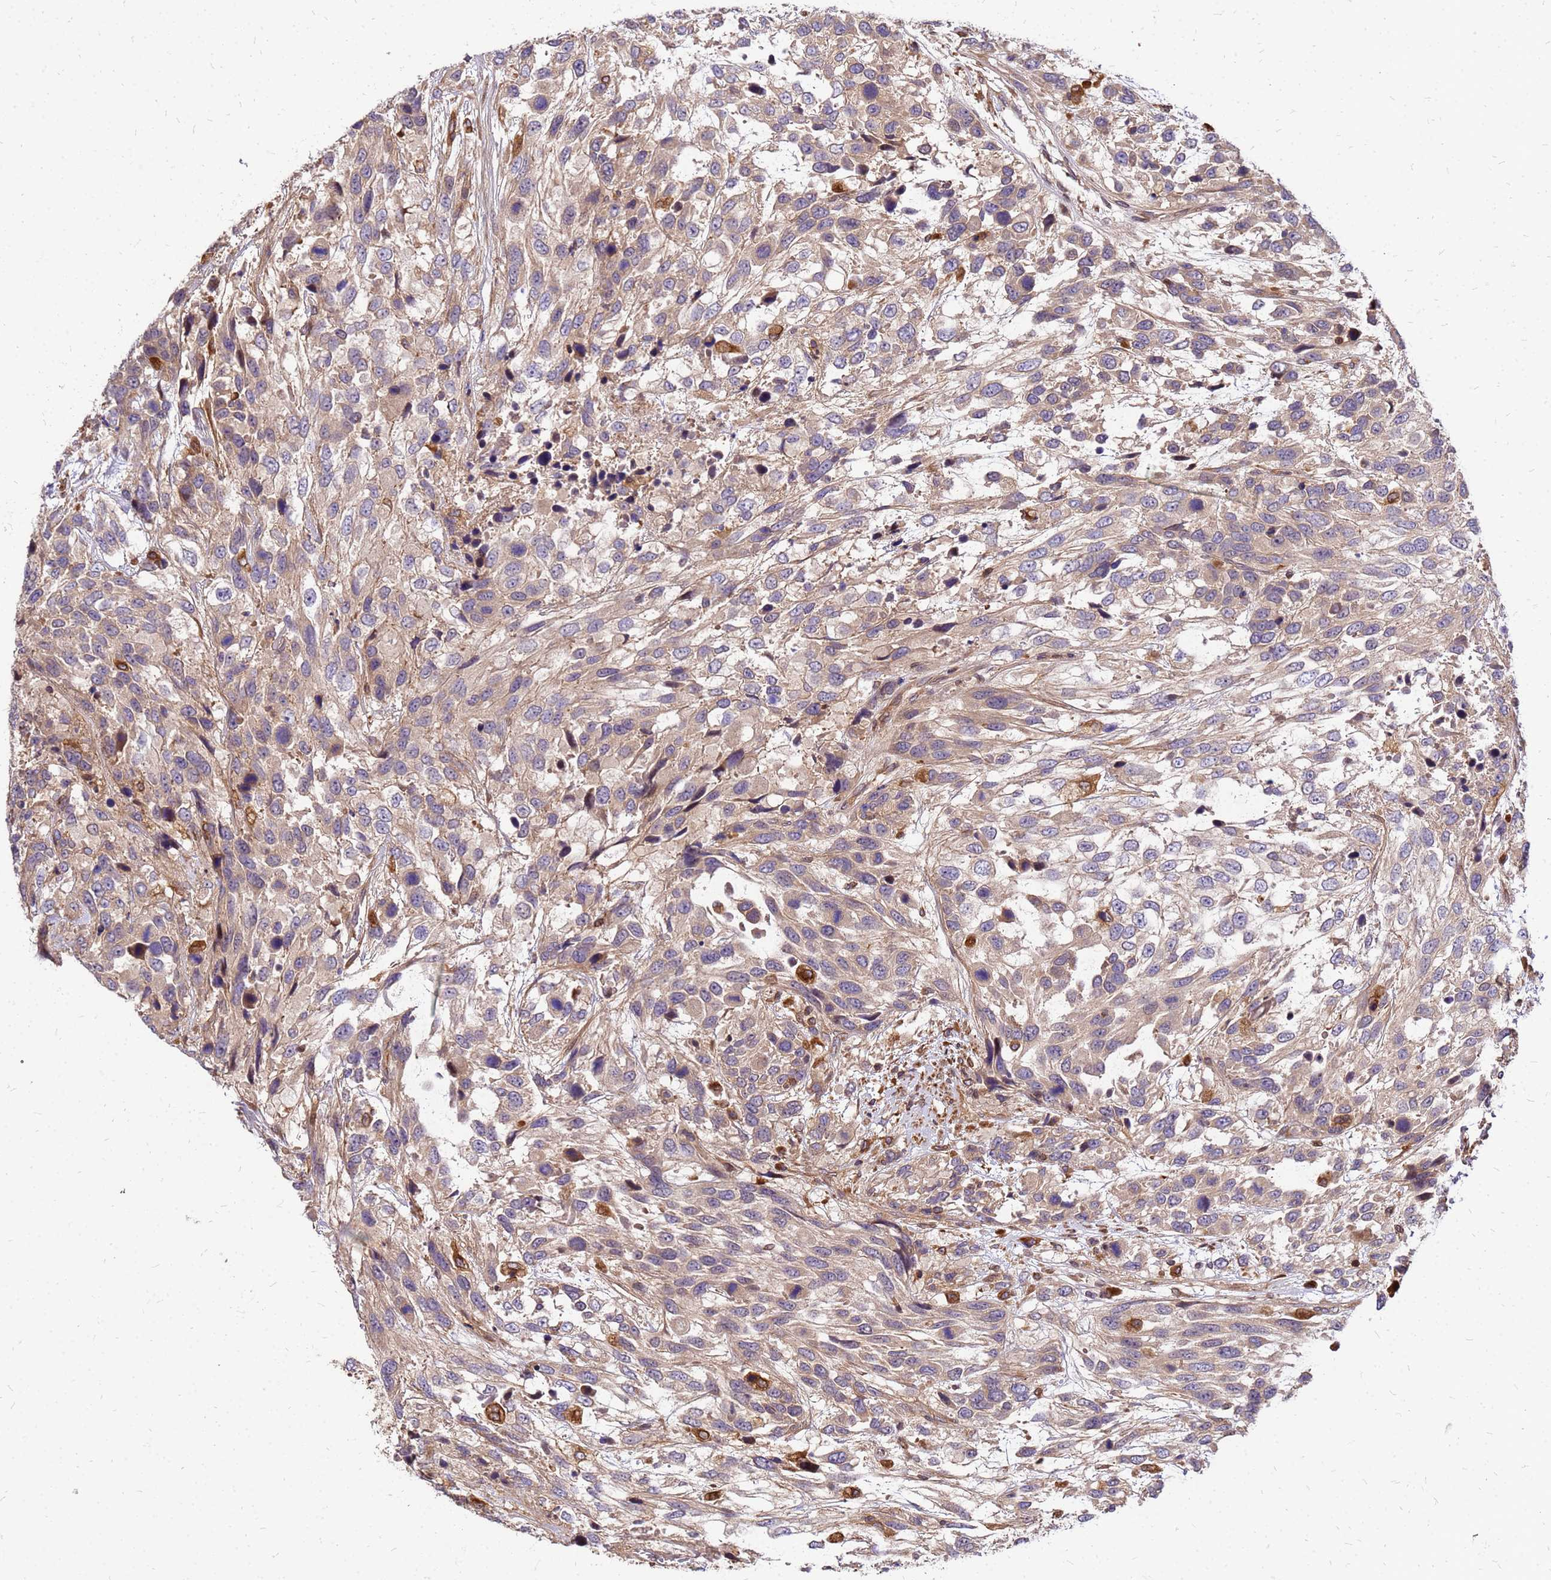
{"staining": {"intensity": "moderate", "quantity": "<25%", "location": "cytoplasmic/membranous"}, "tissue": "urothelial cancer", "cell_type": "Tumor cells", "image_type": "cancer", "snomed": [{"axis": "morphology", "description": "Urothelial carcinoma, High grade"}, {"axis": "topography", "description": "Urinary bladder"}], "caption": "A high-resolution histopathology image shows immunohistochemistry (IHC) staining of urothelial cancer, which displays moderate cytoplasmic/membranous staining in about <25% of tumor cells.", "gene": "CYBC1", "patient": {"sex": "female", "age": 70}}